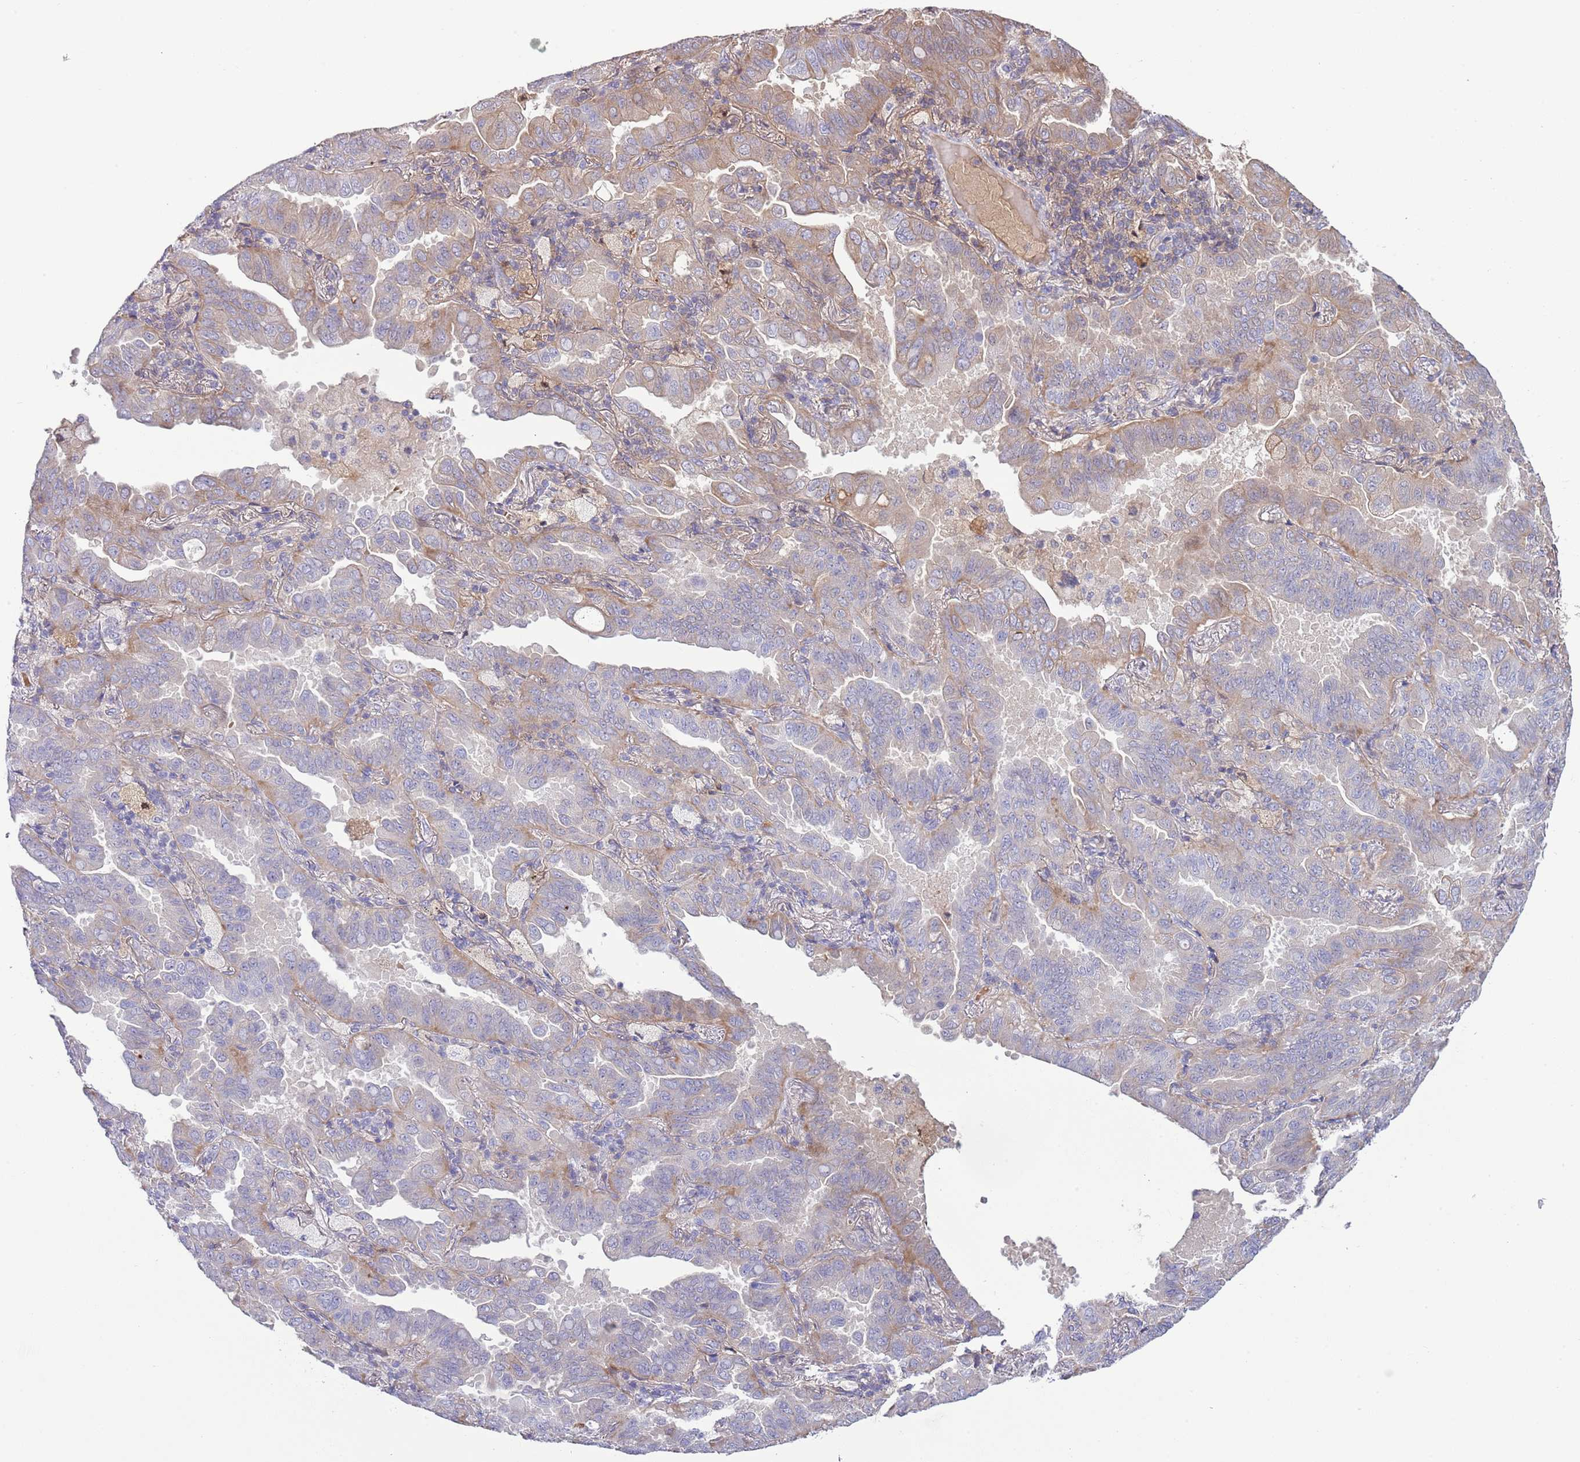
{"staining": {"intensity": "weak", "quantity": "<25%", "location": "cytoplasmic/membranous"}, "tissue": "lung cancer", "cell_type": "Tumor cells", "image_type": "cancer", "snomed": [{"axis": "morphology", "description": "Adenocarcinoma, NOS"}, {"axis": "topography", "description": "Lung"}], "caption": "IHC of human lung adenocarcinoma exhibits no expression in tumor cells.", "gene": "ABHD17C", "patient": {"sex": "male", "age": 64}}